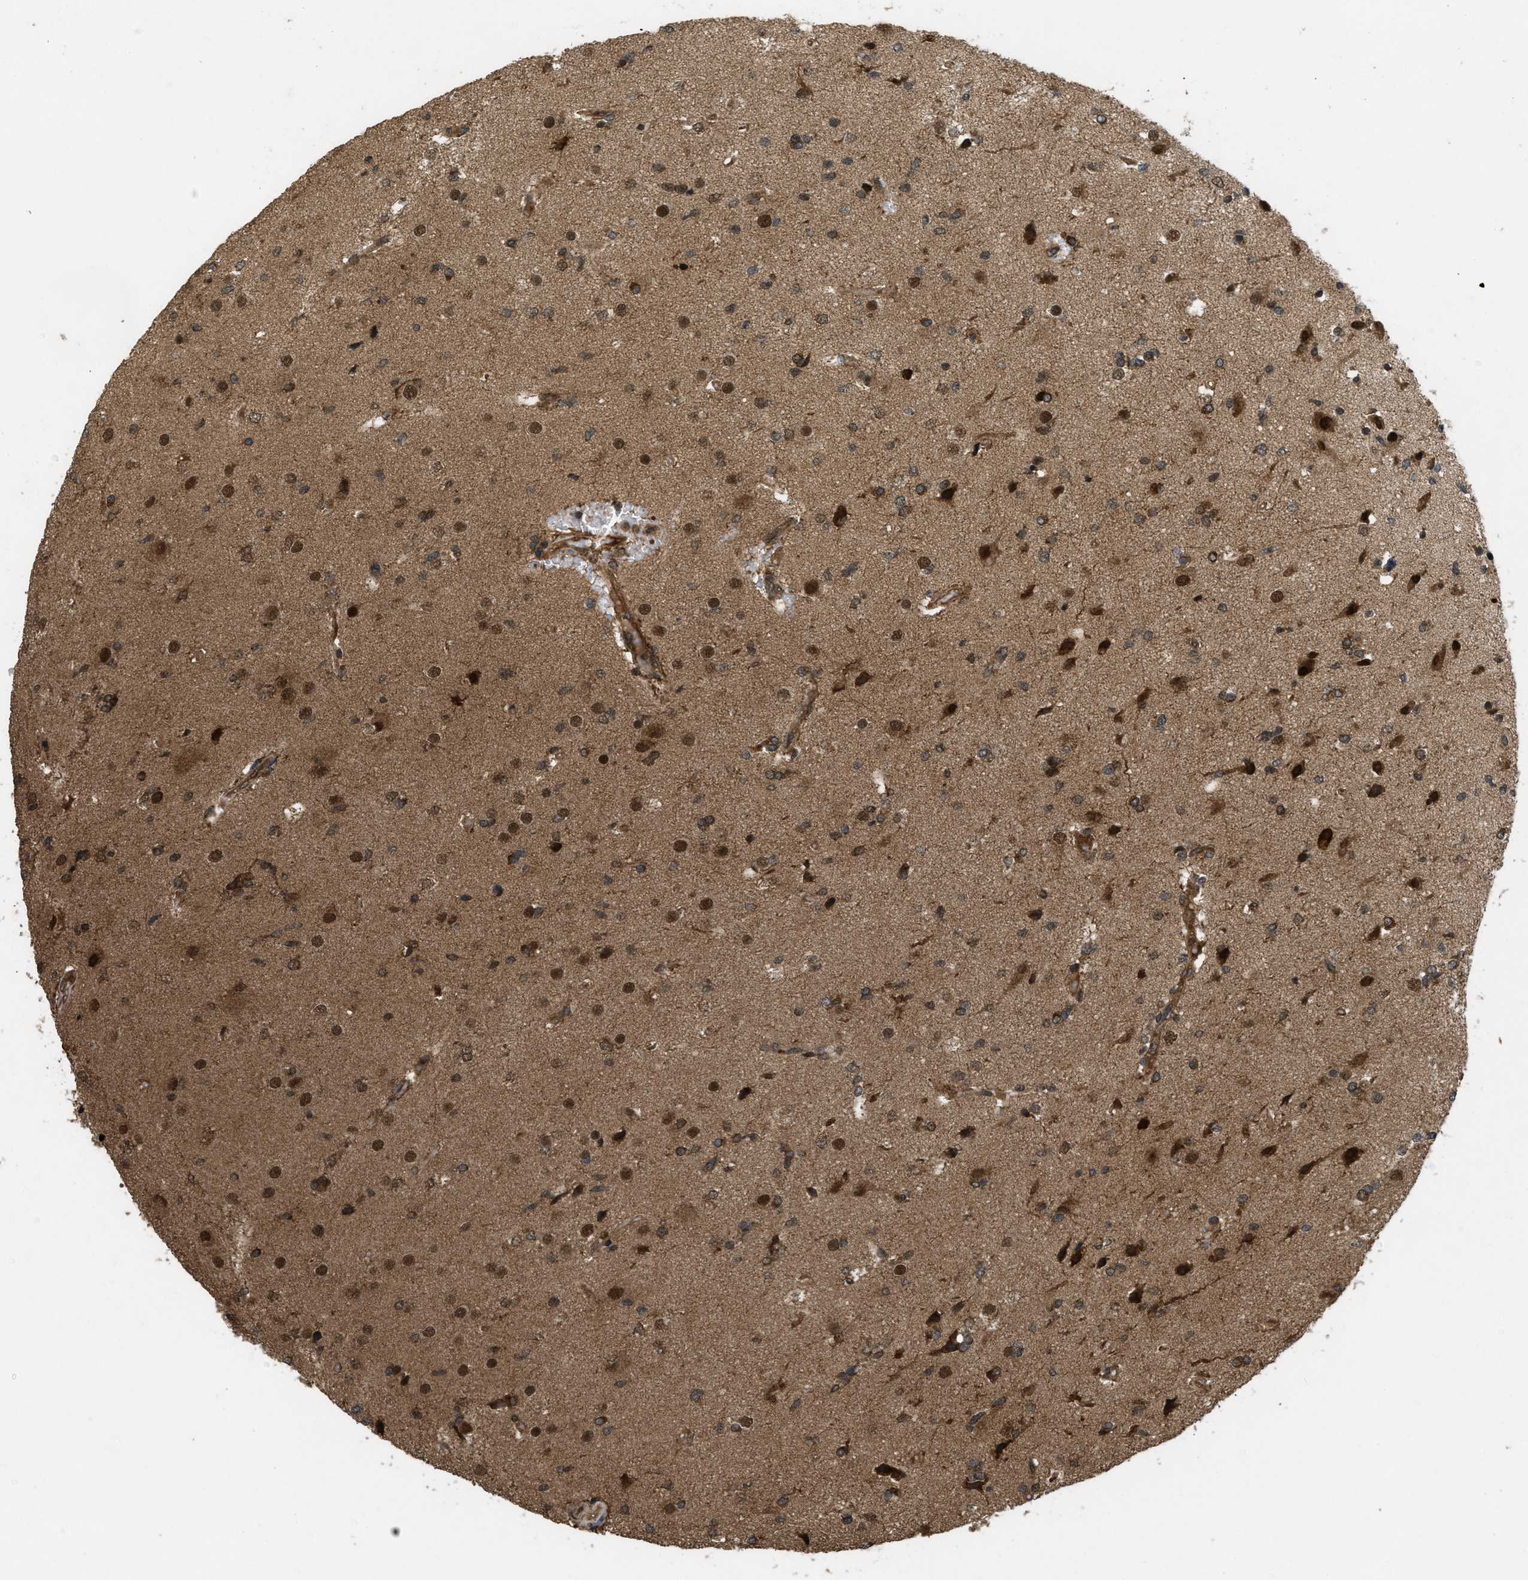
{"staining": {"intensity": "strong", "quantity": ">75%", "location": "cytoplasmic/membranous,nuclear"}, "tissue": "glioma", "cell_type": "Tumor cells", "image_type": "cancer", "snomed": [{"axis": "morphology", "description": "Glioma, malignant, High grade"}, {"axis": "topography", "description": "Brain"}], "caption": "Protein staining displays strong cytoplasmic/membranous and nuclear positivity in about >75% of tumor cells in glioma. (IHC, brightfield microscopy, high magnification).", "gene": "SPTLC1", "patient": {"sex": "male", "age": 33}}